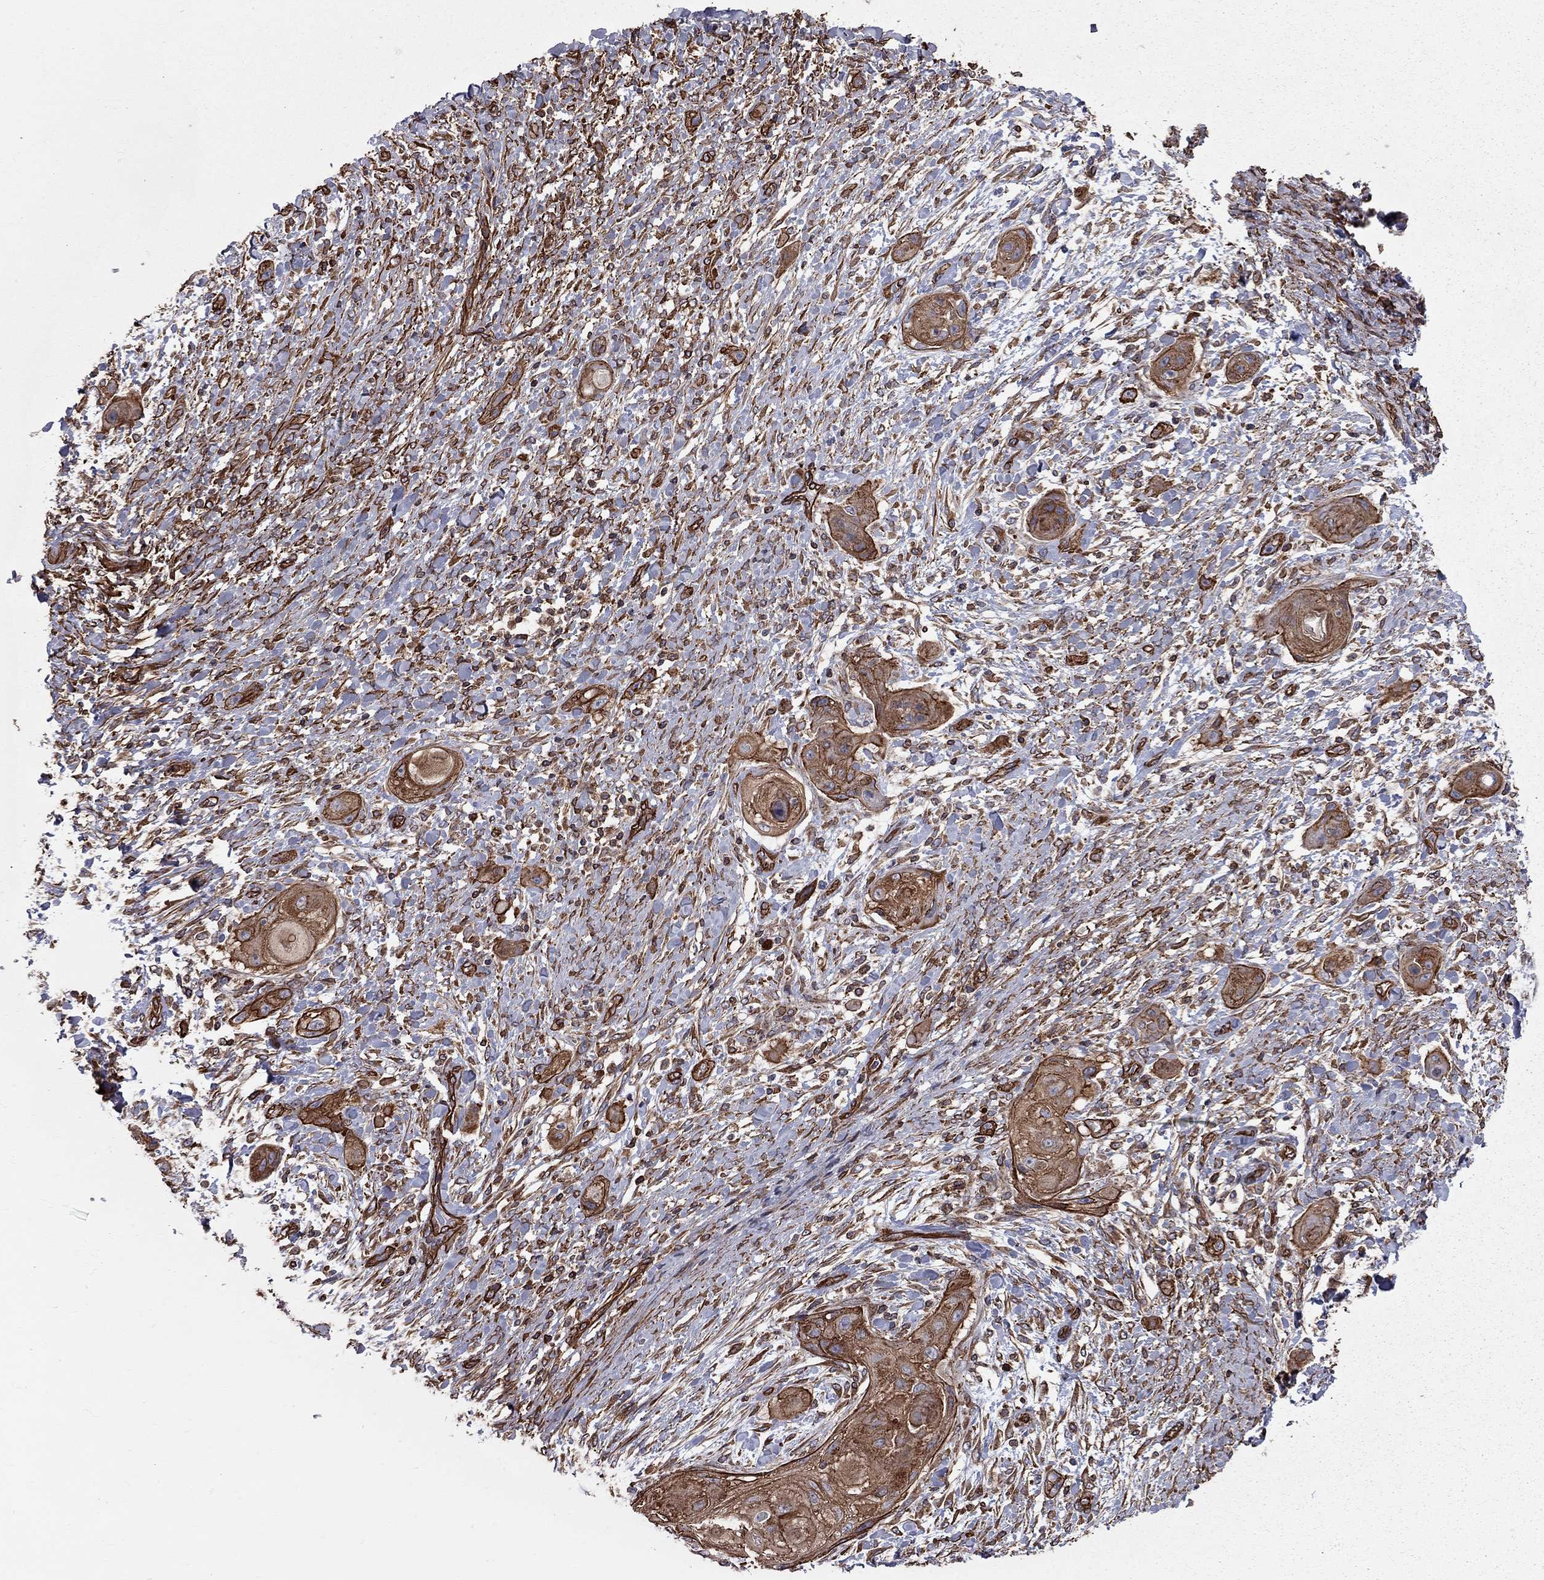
{"staining": {"intensity": "strong", "quantity": "25%-75%", "location": "cytoplasmic/membranous"}, "tissue": "skin cancer", "cell_type": "Tumor cells", "image_type": "cancer", "snomed": [{"axis": "morphology", "description": "Squamous cell carcinoma, NOS"}, {"axis": "topography", "description": "Skin"}], "caption": "A brown stain highlights strong cytoplasmic/membranous positivity of a protein in human squamous cell carcinoma (skin) tumor cells.", "gene": "BICDL2", "patient": {"sex": "male", "age": 62}}